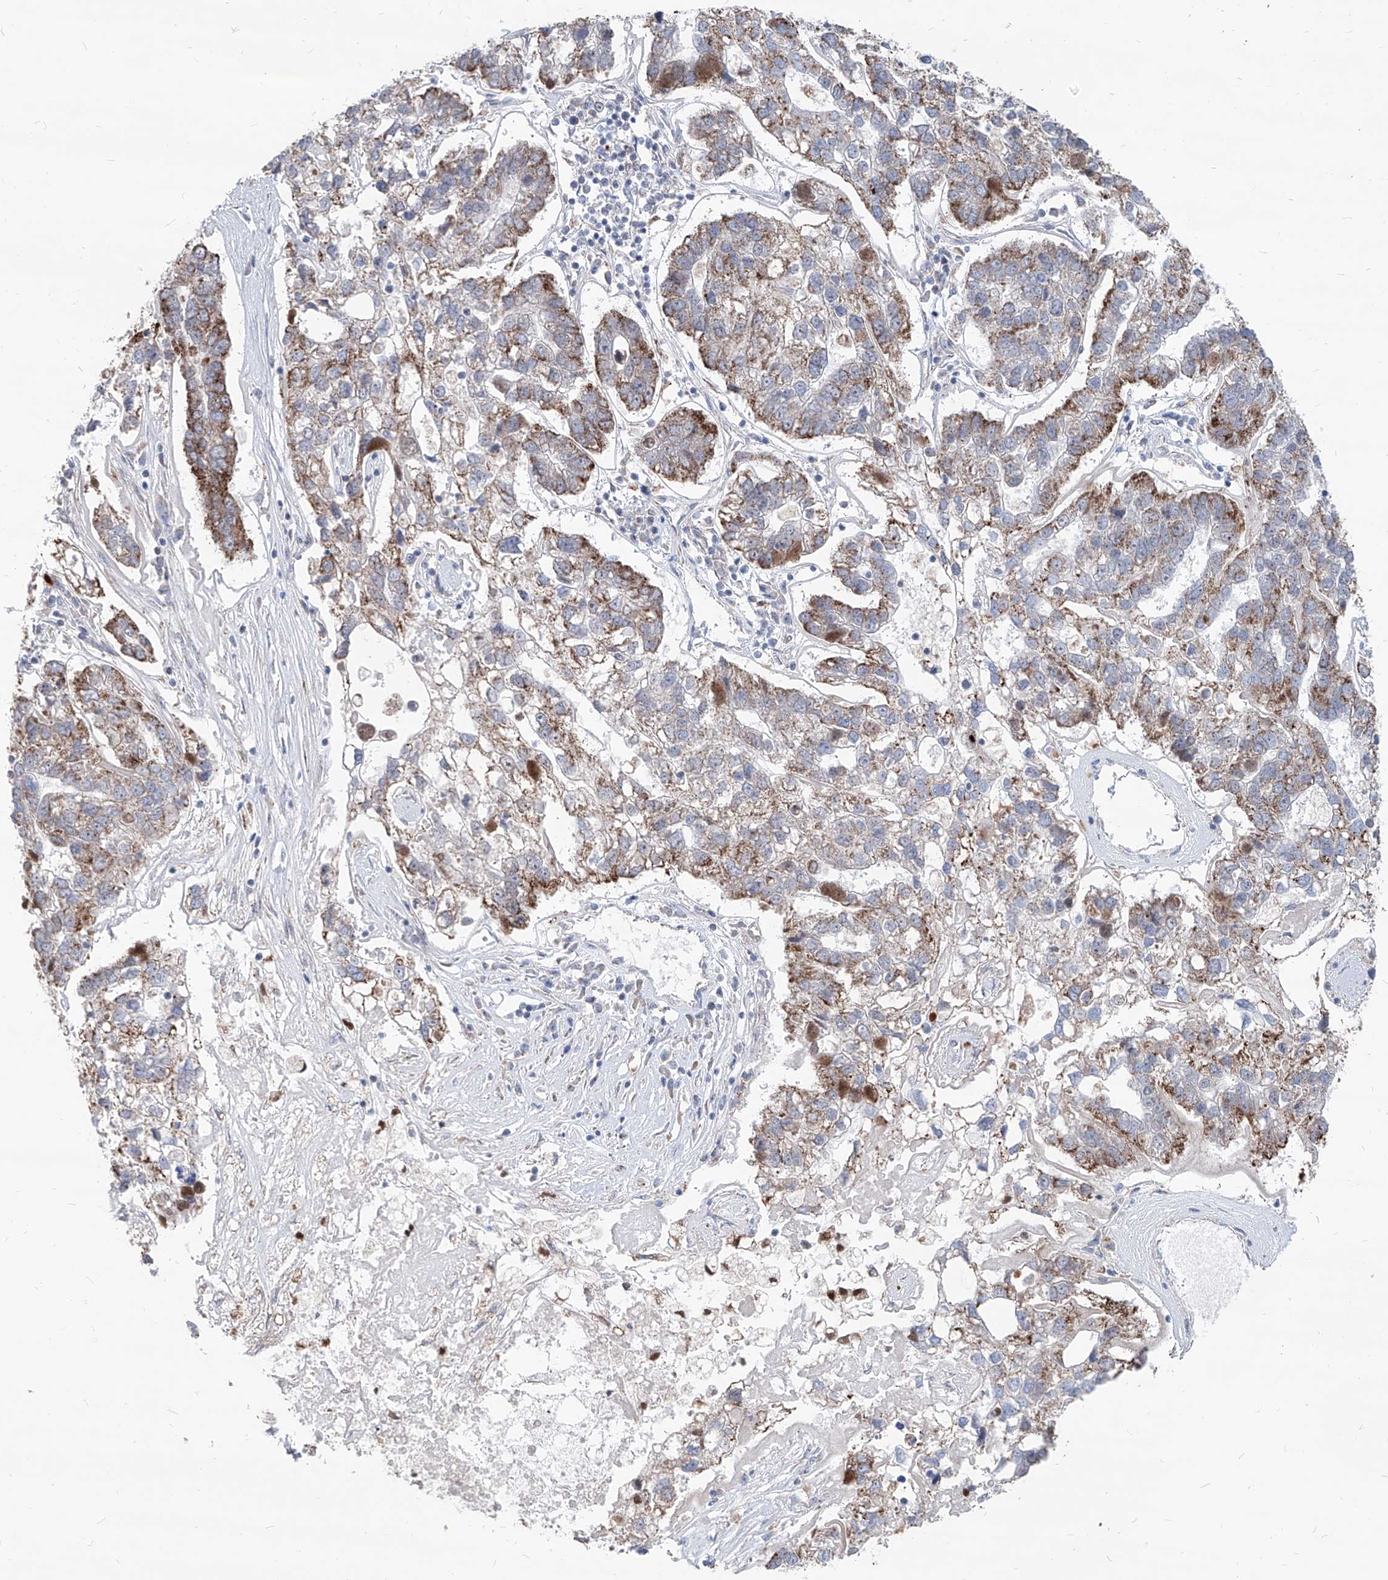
{"staining": {"intensity": "moderate", "quantity": "25%-75%", "location": "cytoplasmic/membranous"}, "tissue": "pancreatic cancer", "cell_type": "Tumor cells", "image_type": "cancer", "snomed": [{"axis": "morphology", "description": "Adenocarcinoma, NOS"}, {"axis": "topography", "description": "Pancreas"}], "caption": "A medium amount of moderate cytoplasmic/membranous expression is appreciated in about 25%-75% of tumor cells in pancreatic cancer tissue.", "gene": "AGPS", "patient": {"sex": "female", "age": 61}}